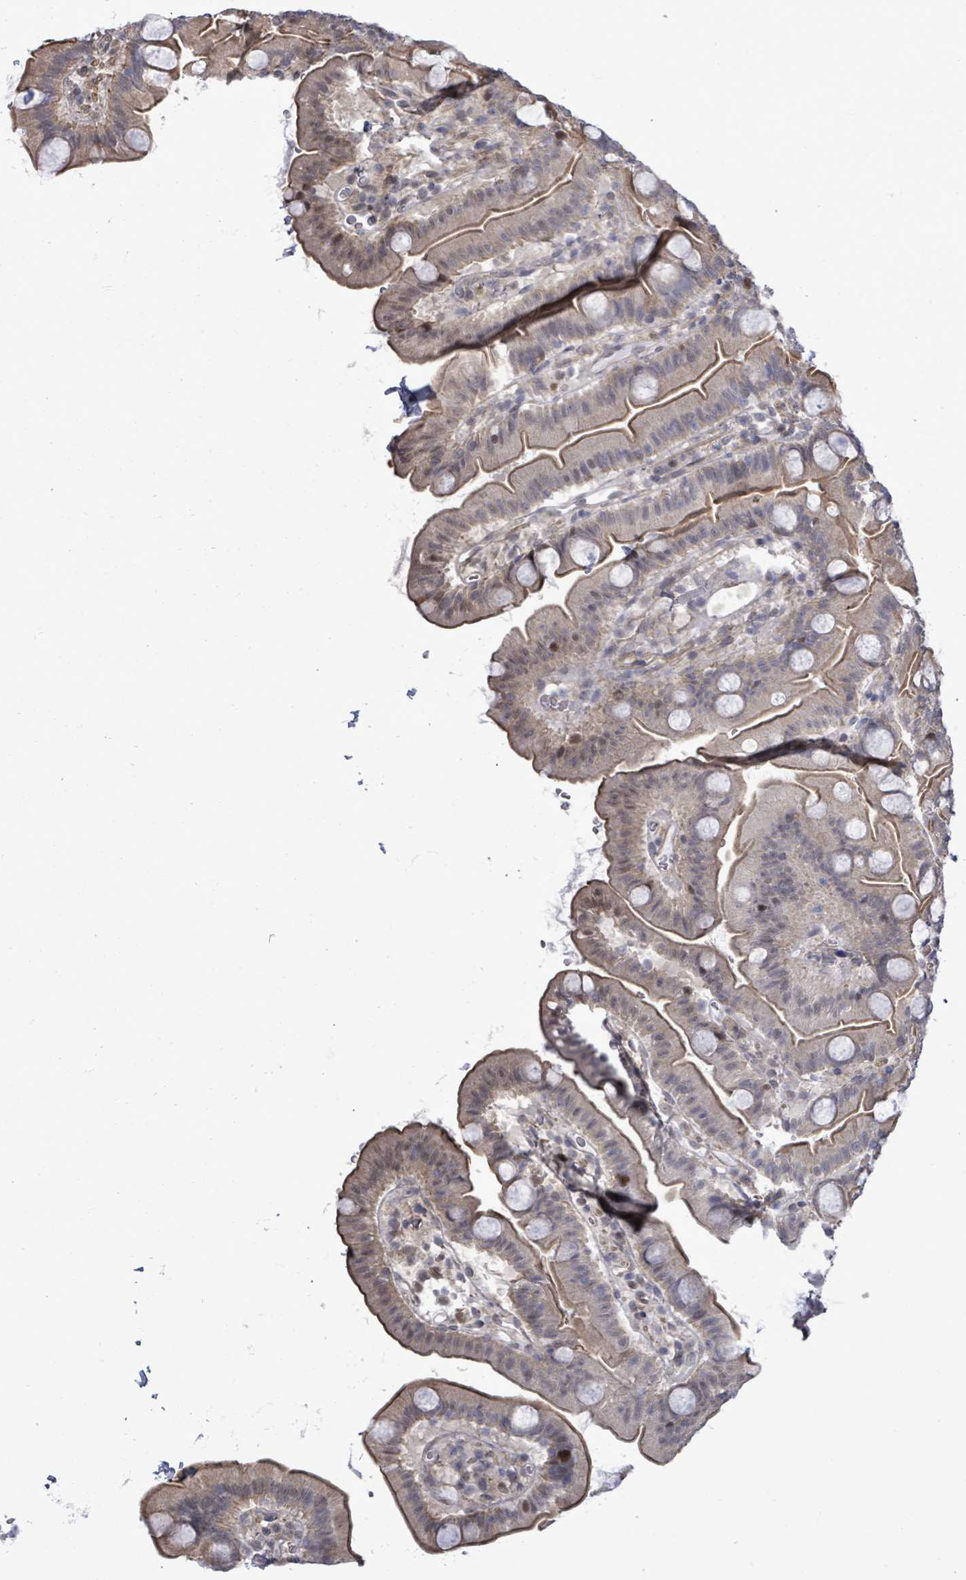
{"staining": {"intensity": "weak", "quantity": "25%-75%", "location": "cytoplasmic/membranous"}, "tissue": "small intestine", "cell_type": "Glandular cells", "image_type": "normal", "snomed": [{"axis": "morphology", "description": "Normal tissue, NOS"}, {"axis": "topography", "description": "Small intestine"}], "caption": "DAB immunohistochemical staining of normal human small intestine shows weak cytoplasmic/membranous protein positivity in about 25%-75% of glandular cells.", "gene": "PAPSS1", "patient": {"sex": "female", "age": 68}}